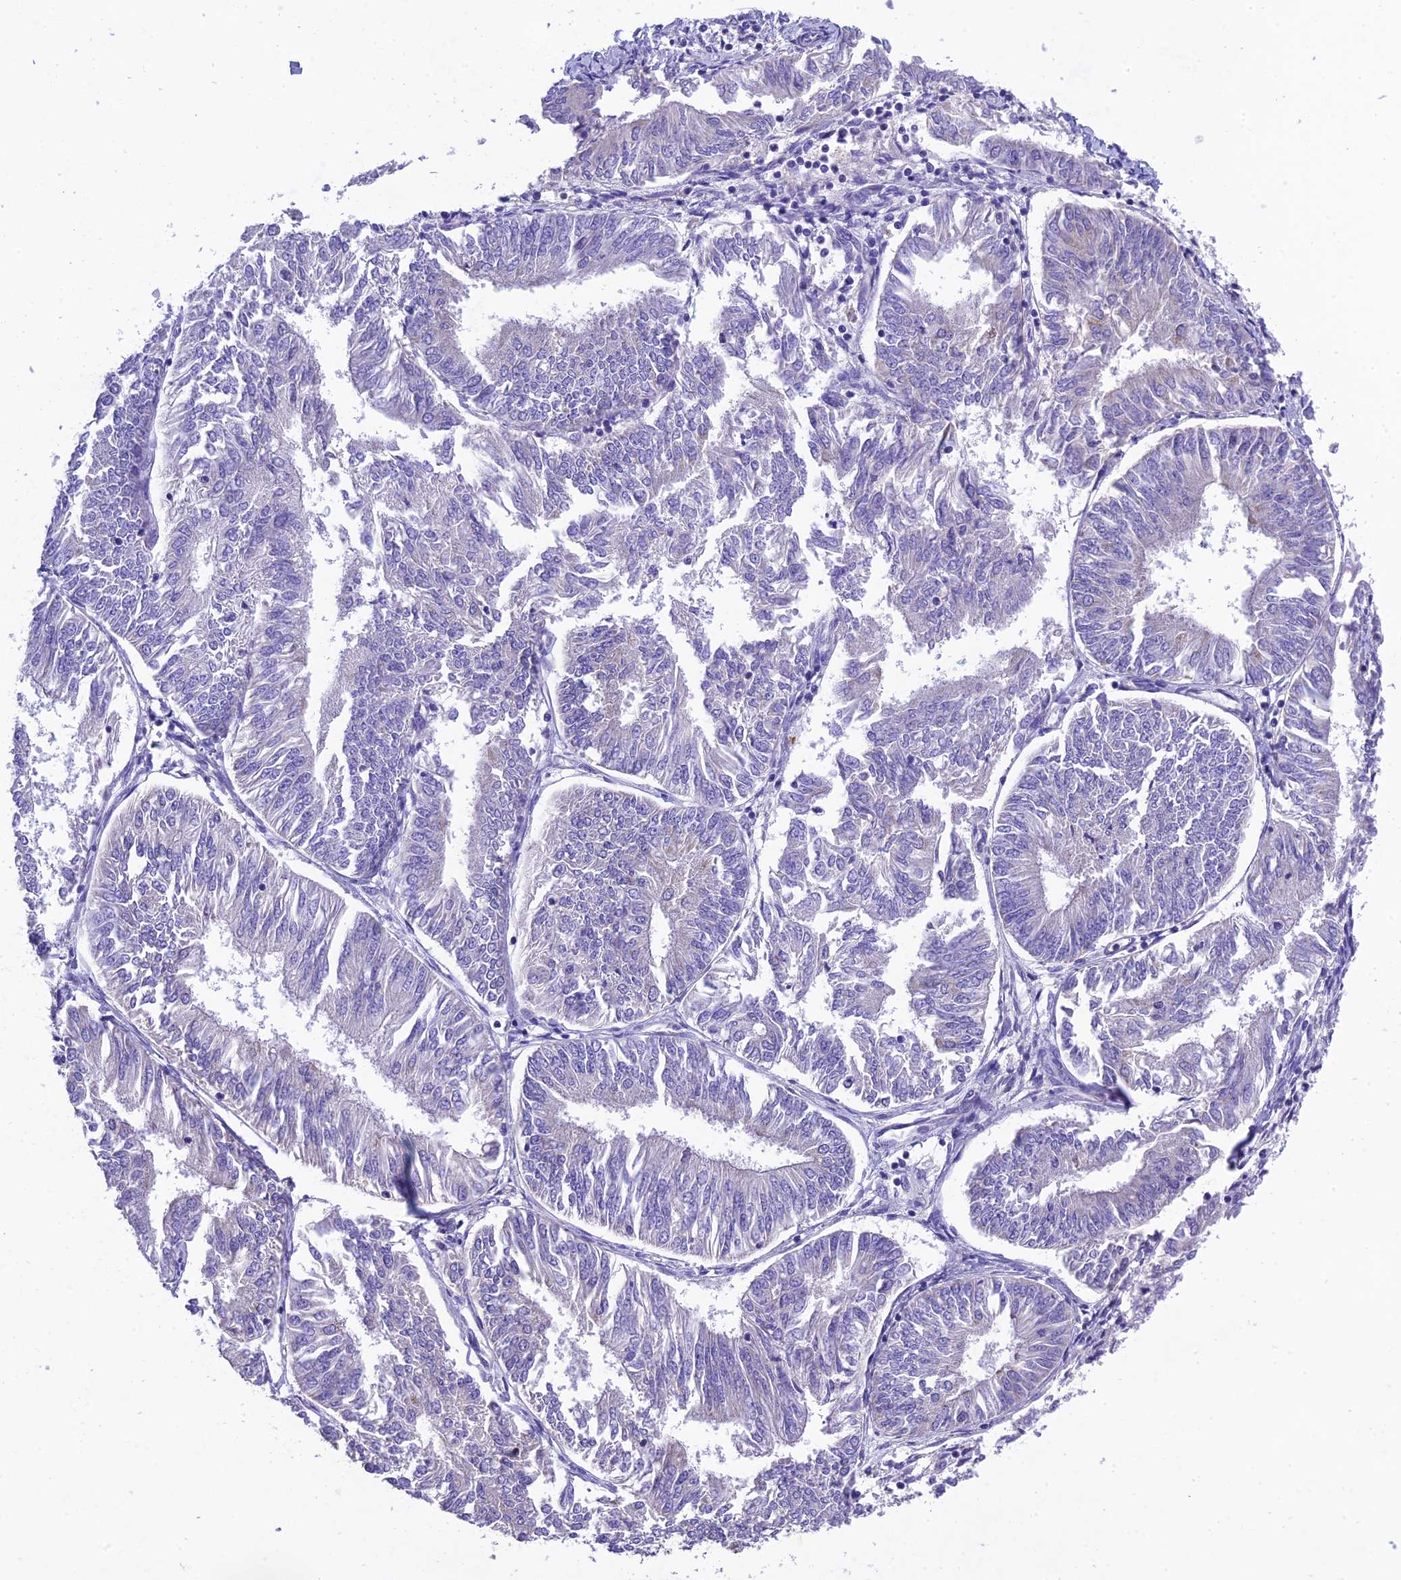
{"staining": {"intensity": "negative", "quantity": "none", "location": "none"}, "tissue": "endometrial cancer", "cell_type": "Tumor cells", "image_type": "cancer", "snomed": [{"axis": "morphology", "description": "Adenocarcinoma, NOS"}, {"axis": "topography", "description": "Endometrium"}], "caption": "Tumor cells are negative for protein expression in human endometrial adenocarcinoma. (Brightfield microscopy of DAB (3,3'-diaminobenzidine) immunohistochemistry (IHC) at high magnification).", "gene": "MS4A5", "patient": {"sex": "female", "age": 58}}